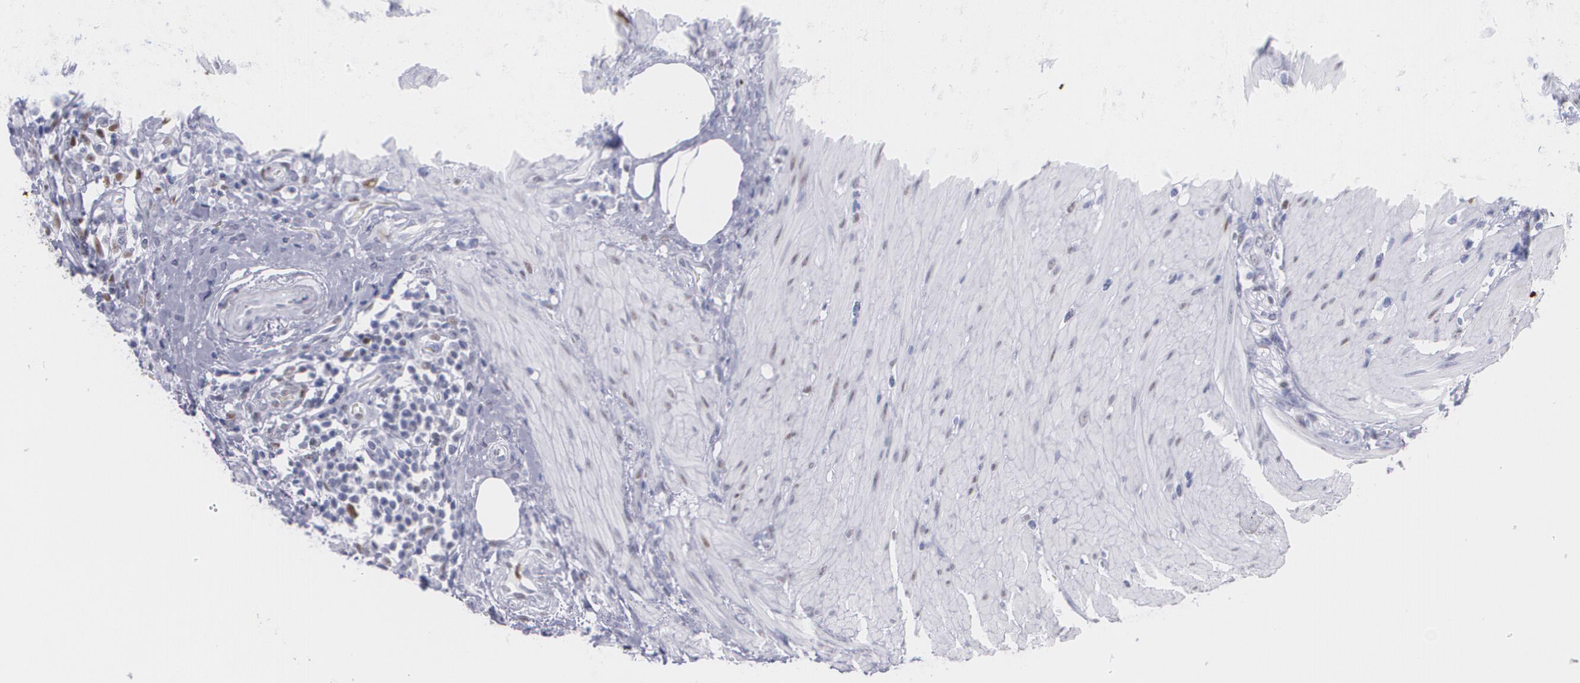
{"staining": {"intensity": "weak", "quantity": "<25%", "location": "nuclear"}, "tissue": "colorectal cancer", "cell_type": "Tumor cells", "image_type": "cancer", "snomed": [{"axis": "morphology", "description": "Adenocarcinoma, NOS"}, {"axis": "topography", "description": "Rectum"}], "caption": "Protein analysis of colorectal cancer reveals no significant expression in tumor cells.", "gene": "TP53", "patient": {"sex": "male", "age": 53}}